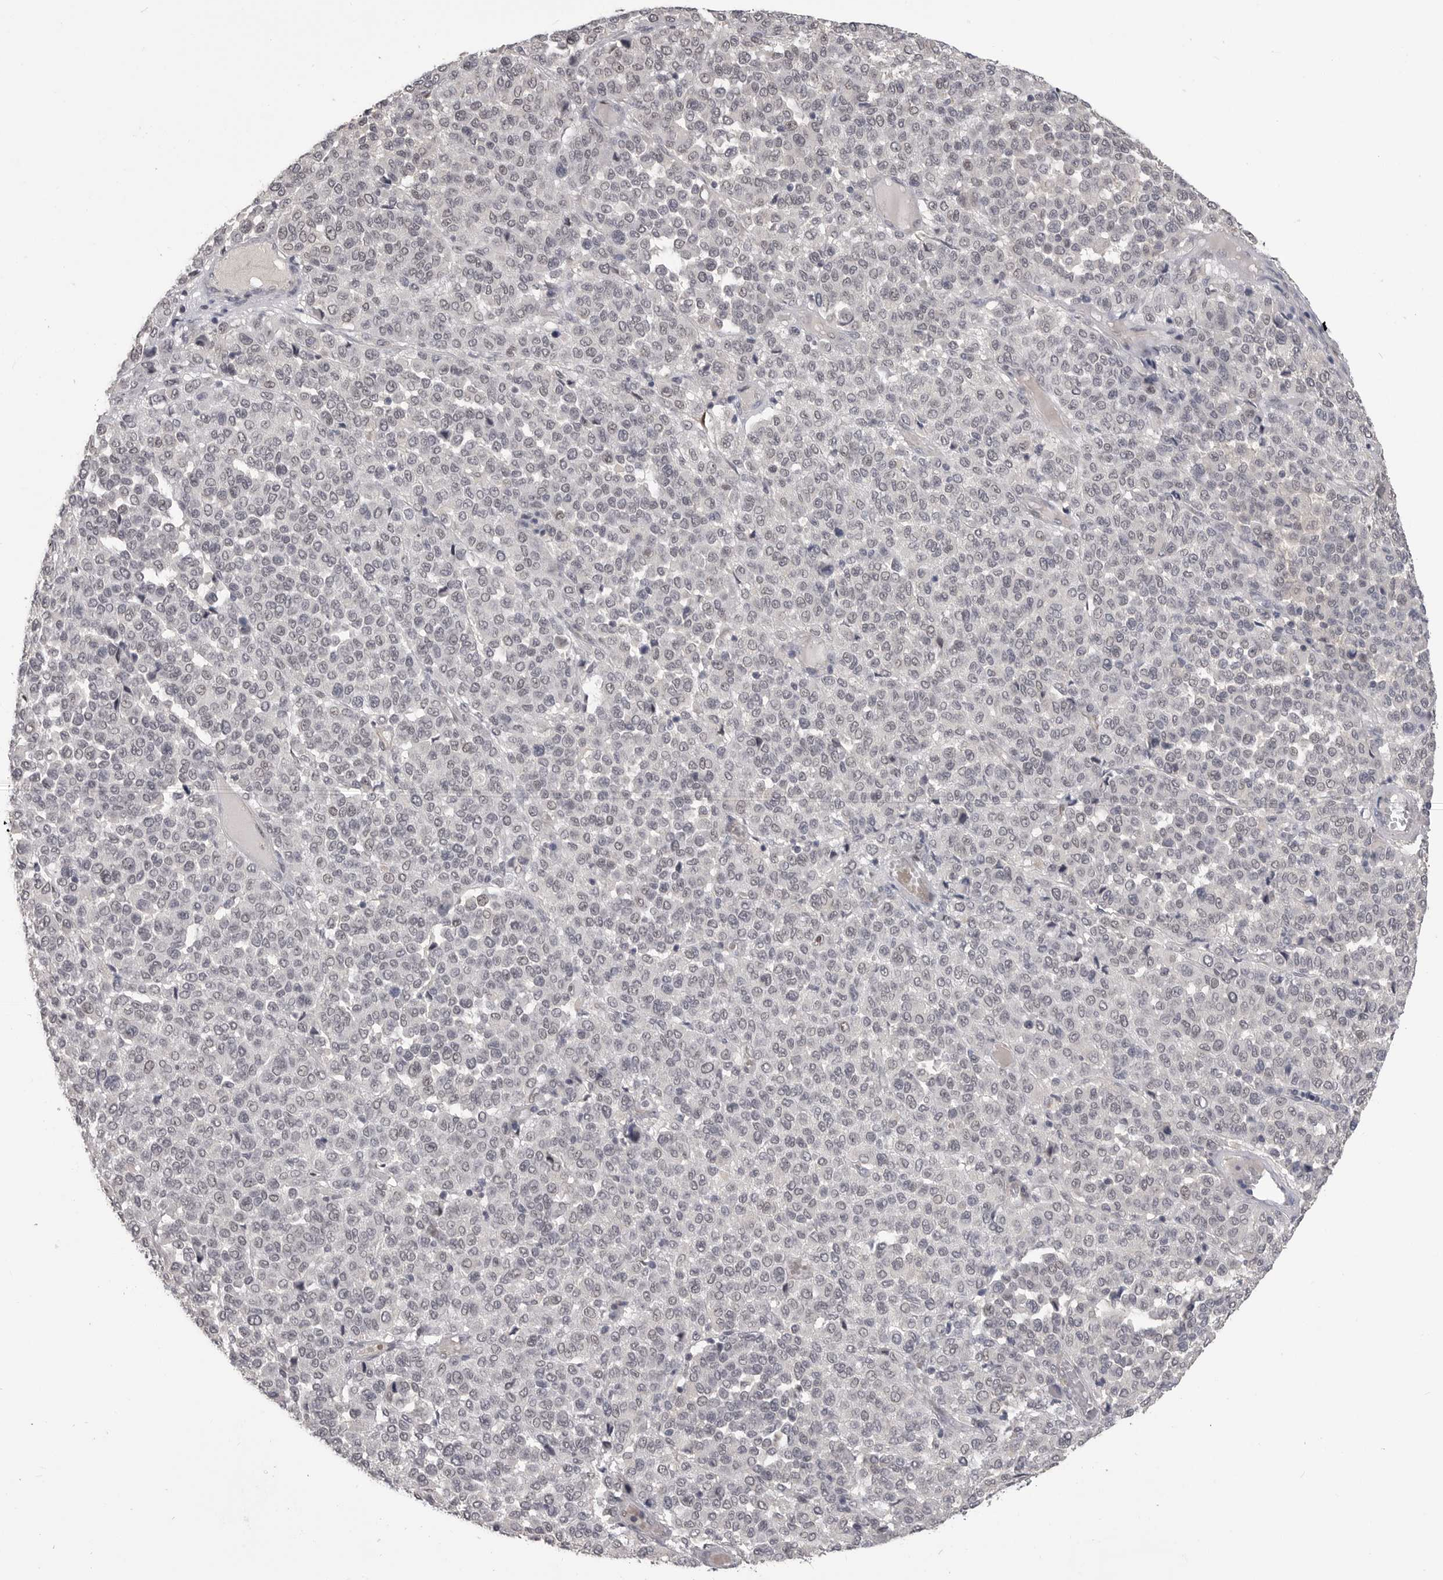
{"staining": {"intensity": "negative", "quantity": "none", "location": "none"}, "tissue": "melanoma", "cell_type": "Tumor cells", "image_type": "cancer", "snomed": [{"axis": "morphology", "description": "Malignant melanoma, Metastatic site"}, {"axis": "topography", "description": "Pancreas"}], "caption": "Immunohistochemistry (IHC) photomicrograph of neoplastic tissue: human melanoma stained with DAB exhibits no significant protein expression in tumor cells.", "gene": "PLEKHF1", "patient": {"sex": "female", "age": 30}}